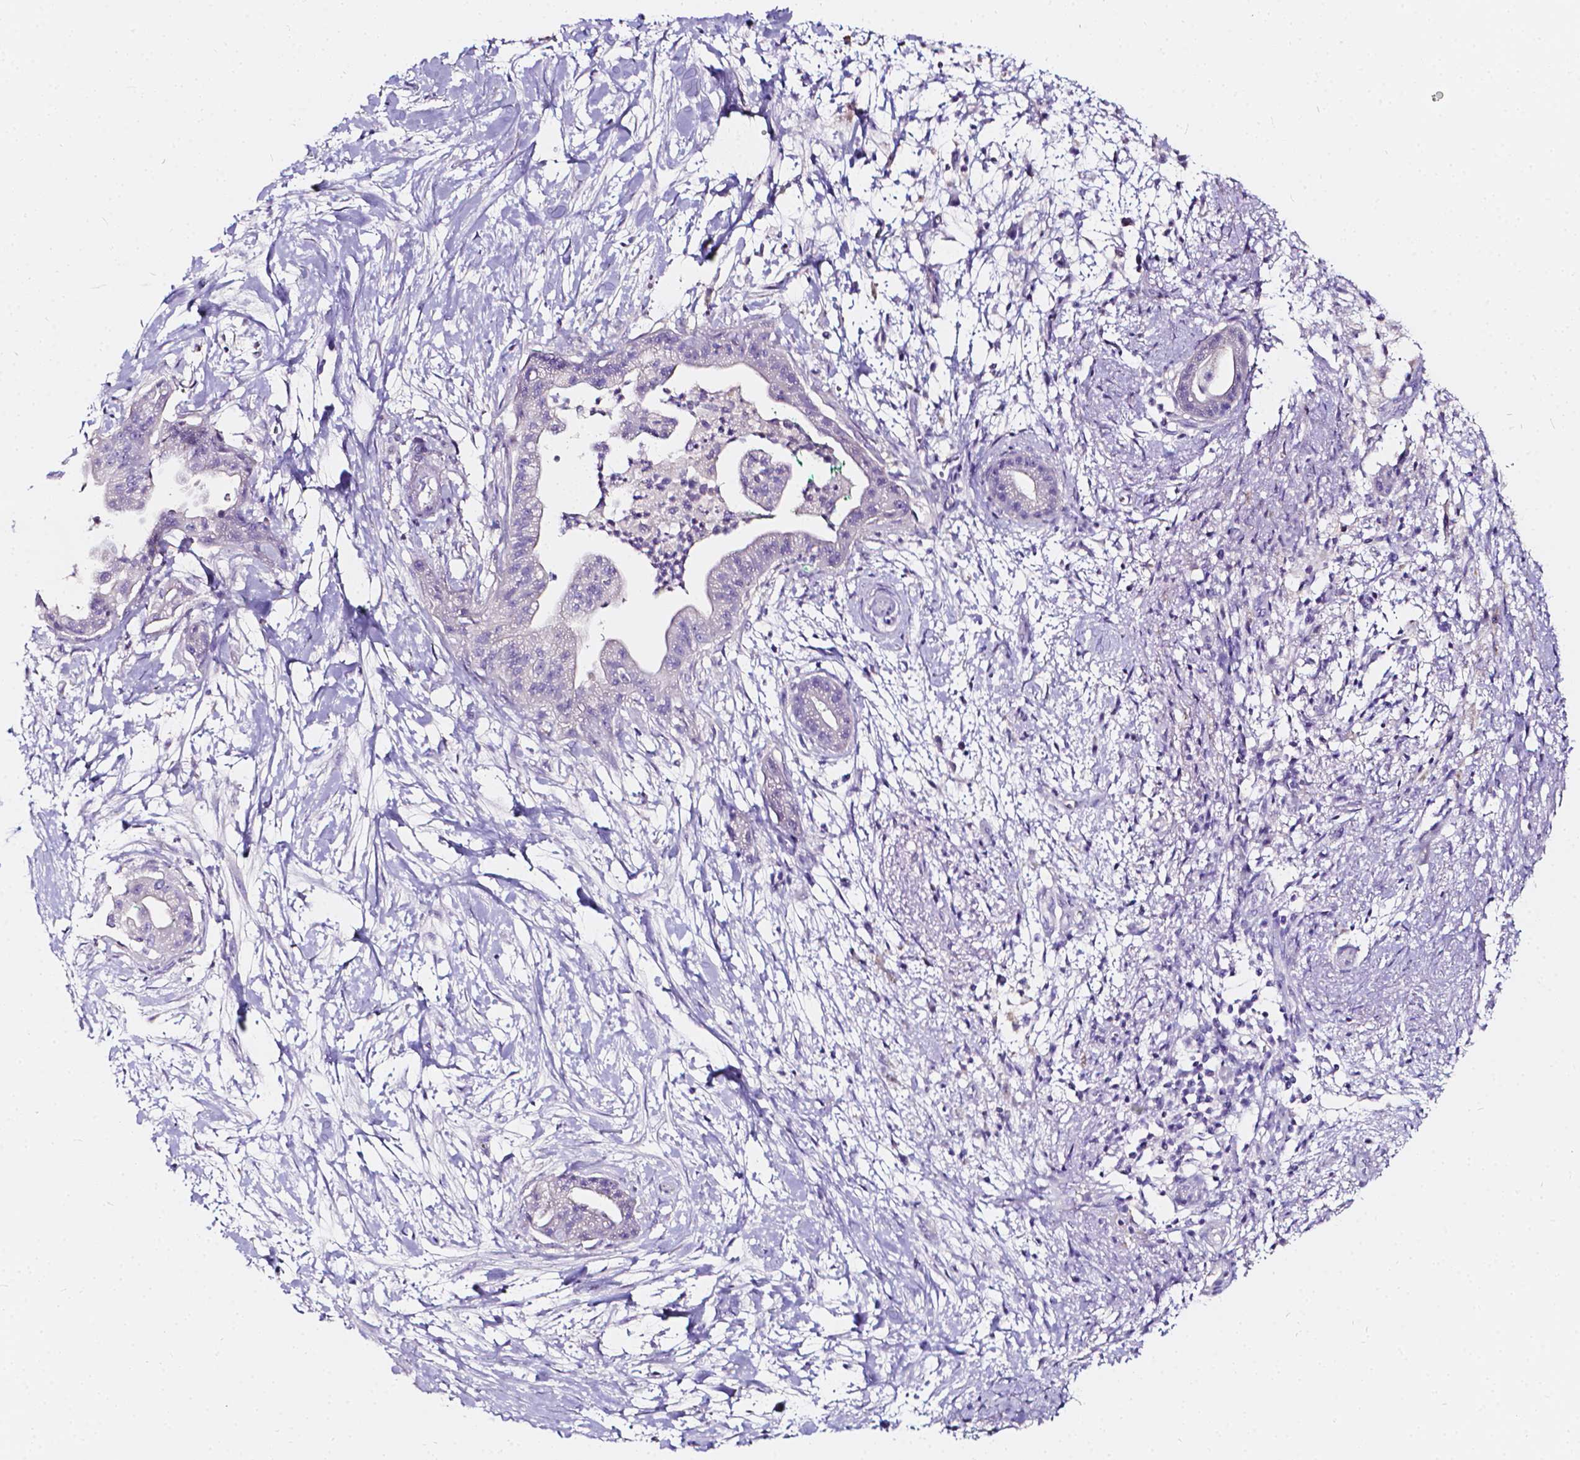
{"staining": {"intensity": "negative", "quantity": "none", "location": "none"}, "tissue": "pancreatic cancer", "cell_type": "Tumor cells", "image_type": "cancer", "snomed": [{"axis": "morphology", "description": "Normal tissue, NOS"}, {"axis": "morphology", "description": "Adenocarcinoma, NOS"}, {"axis": "topography", "description": "Lymph node"}, {"axis": "topography", "description": "Pancreas"}], "caption": "Tumor cells are negative for protein expression in human pancreatic cancer (adenocarcinoma).", "gene": "CLSTN2", "patient": {"sex": "female", "age": 58}}